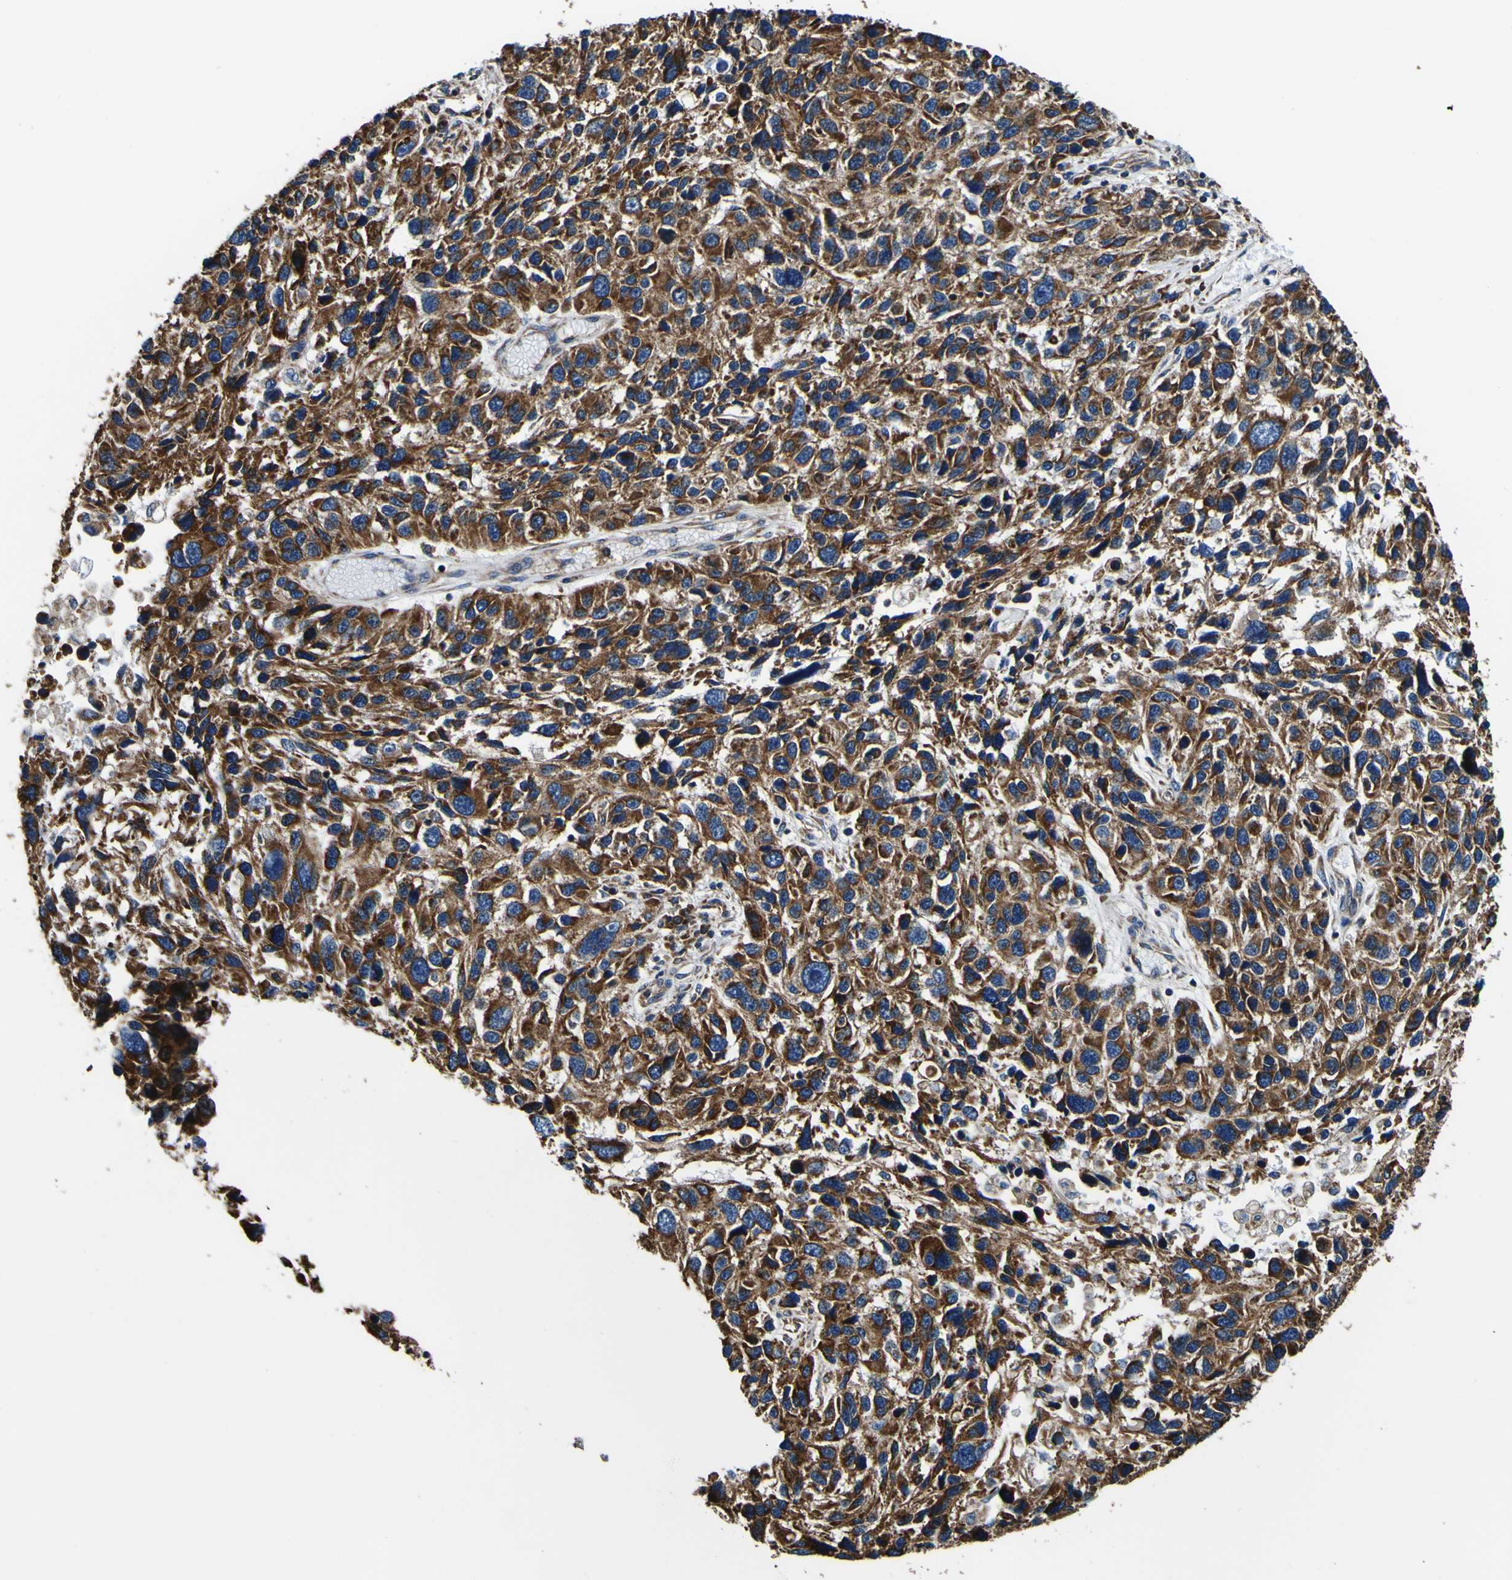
{"staining": {"intensity": "strong", "quantity": ">75%", "location": "cytoplasmic/membranous"}, "tissue": "melanoma", "cell_type": "Tumor cells", "image_type": "cancer", "snomed": [{"axis": "morphology", "description": "Malignant melanoma, NOS"}, {"axis": "topography", "description": "Skin"}], "caption": "Protein analysis of malignant melanoma tissue shows strong cytoplasmic/membranous expression in approximately >75% of tumor cells.", "gene": "INPP5A", "patient": {"sex": "male", "age": 53}}